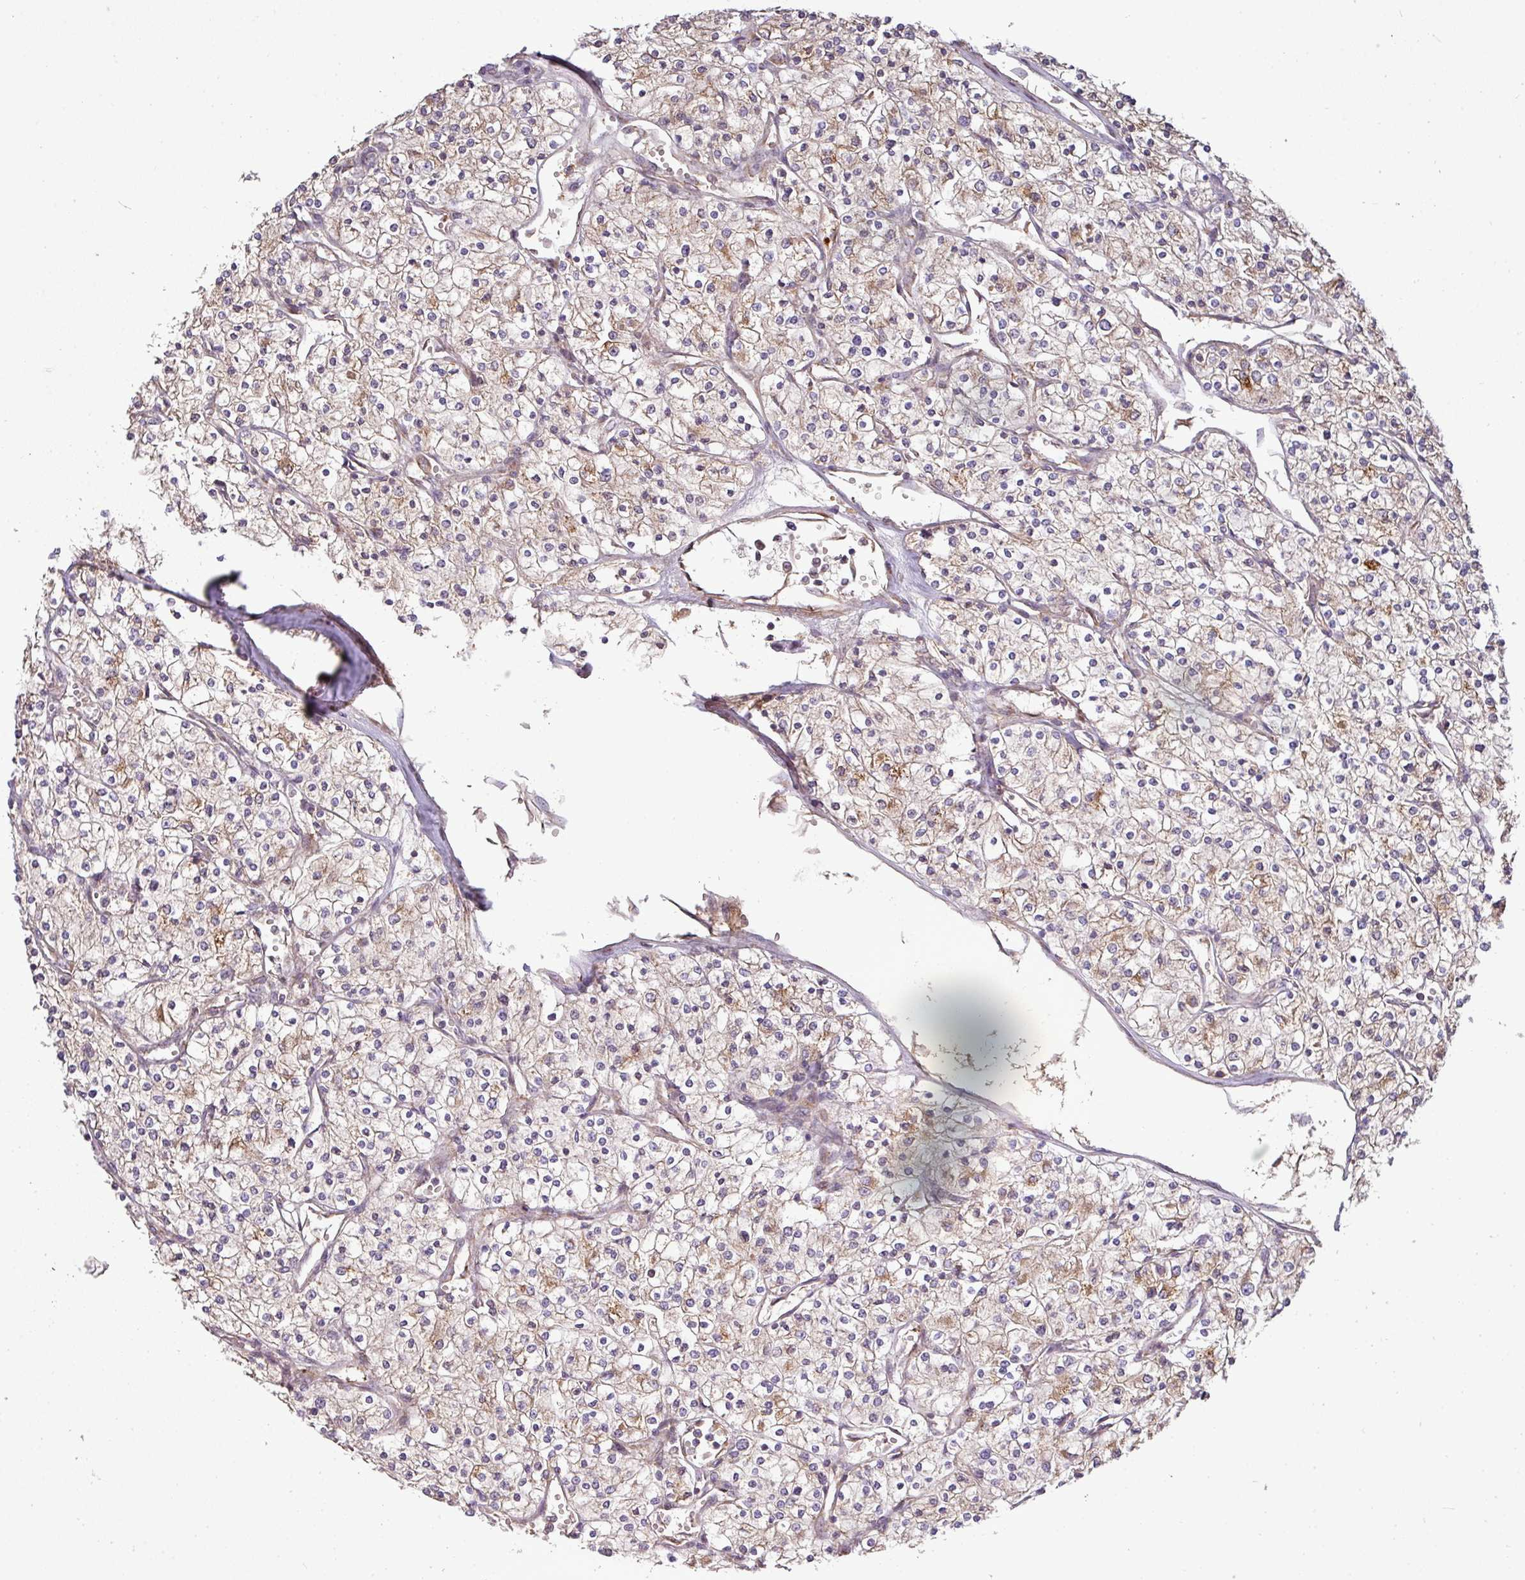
{"staining": {"intensity": "moderate", "quantity": ">75%", "location": "cytoplasmic/membranous"}, "tissue": "renal cancer", "cell_type": "Tumor cells", "image_type": "cancer", "snomed": [{"axis": "morphology", "description": "Adenocarcinoma, NOS"}, {"axis": "topography", "description": "Kidney"}], "caption": "A high-resolution histopathology image shows IHC staining of renal cancer, which reveals moderate cytoplasmic/membranous expression in approximately >75% of tumor cells. Using DAB (3,3'-diaminobenzidine) (brown) and hematoxylin (blue) stains, captured at high magnification using brightfield microscopy.", "gene": "GALP", "patient": {"sex": "male", "age": 80}}